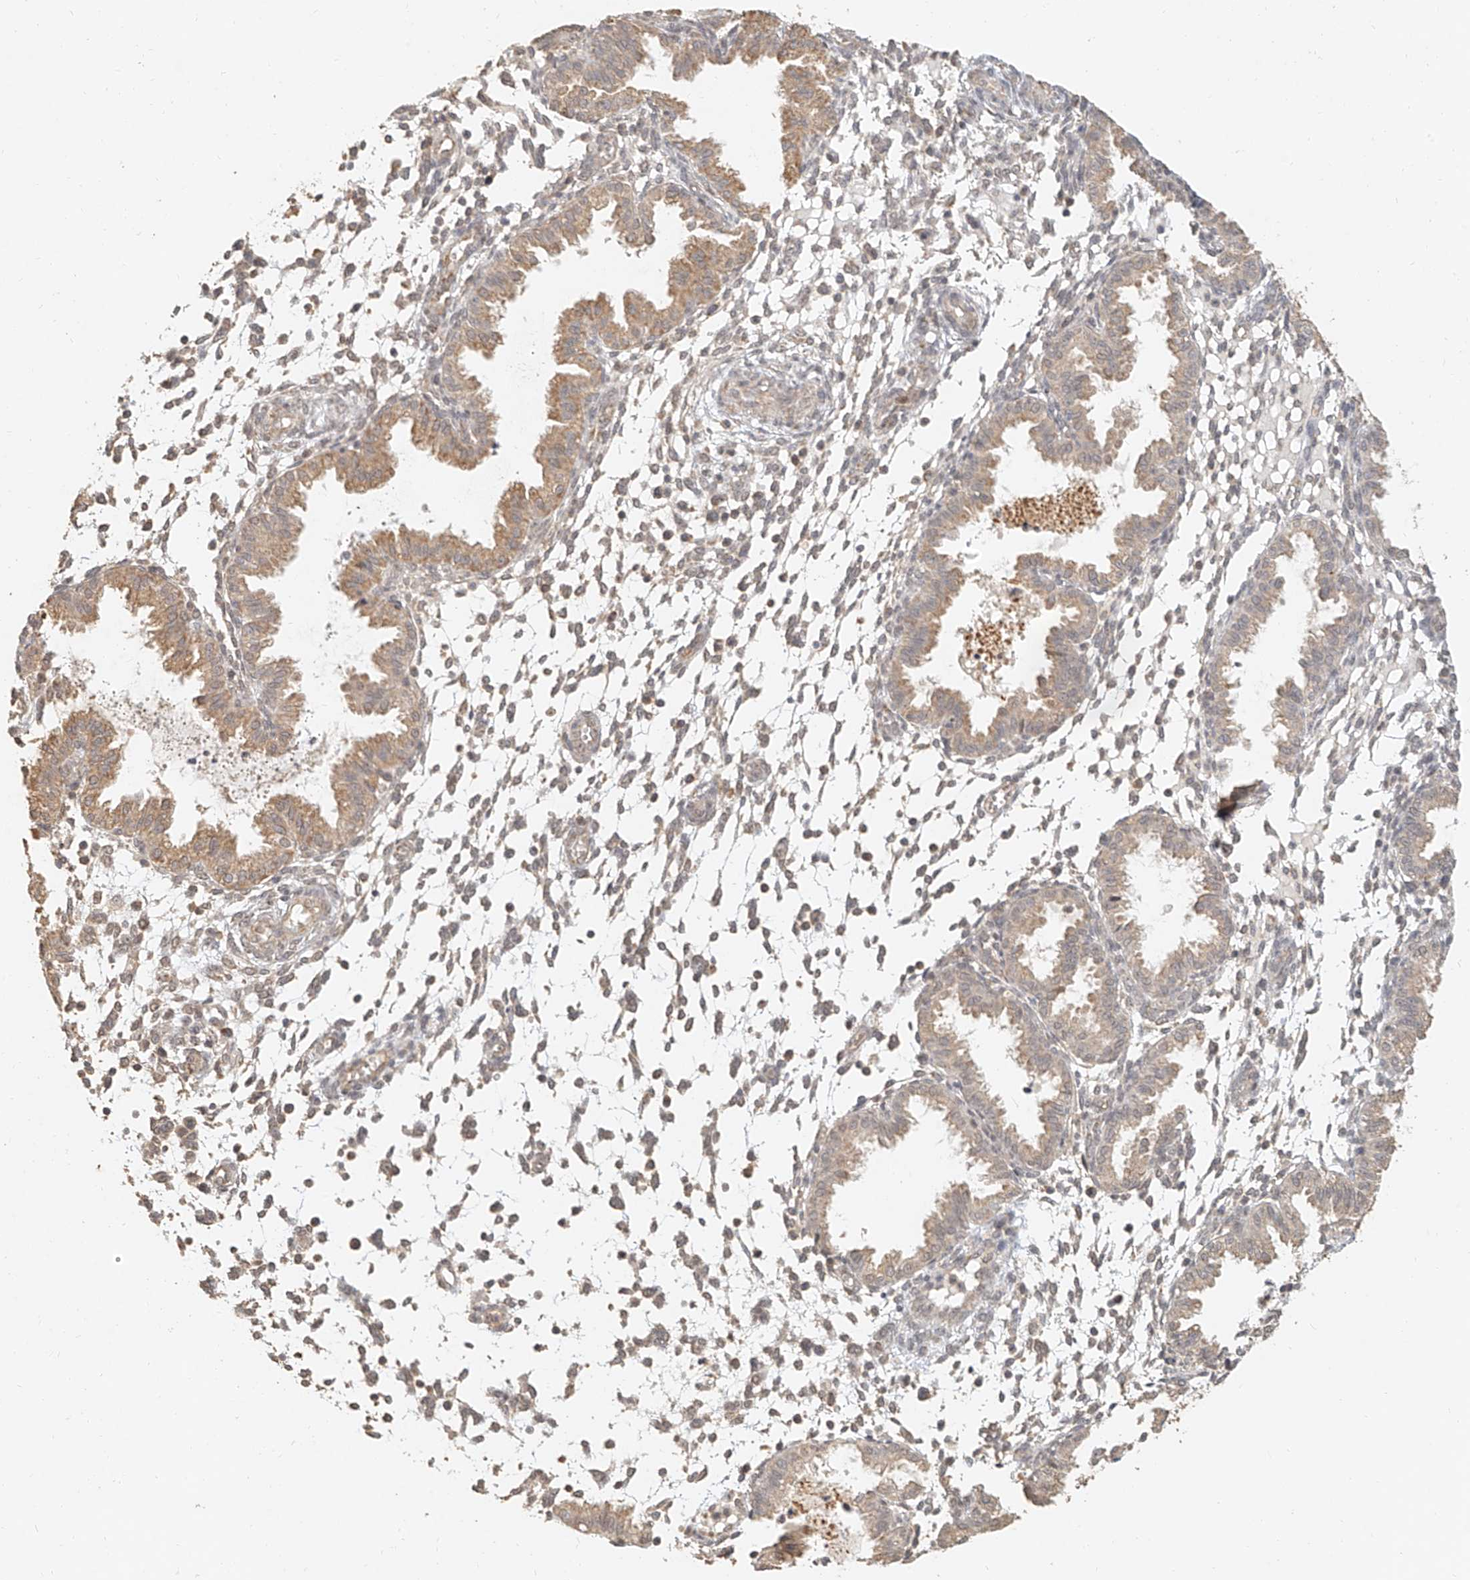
{"staining": {"intensity": "weak", "quantity": "25%-75%", "location": "cytoplasmic/membranous"}, "tissue": "endometrium", "cell_type": "Cells in endometrial stroma", "image_type": "normal", "snomed": [{"axis": "morphology", "description": "Normal tissue, NOS"}, {"axis": "topography", "description": "Endometrium"}], "caption": "A brown stain highlights weak cytoplasmic/membranous positivity of a protein in cells in endometrial stroma of unremarkable human endometrium.", "gene": "CXorf58", "patient": {"sex": "female", "age": 33}}